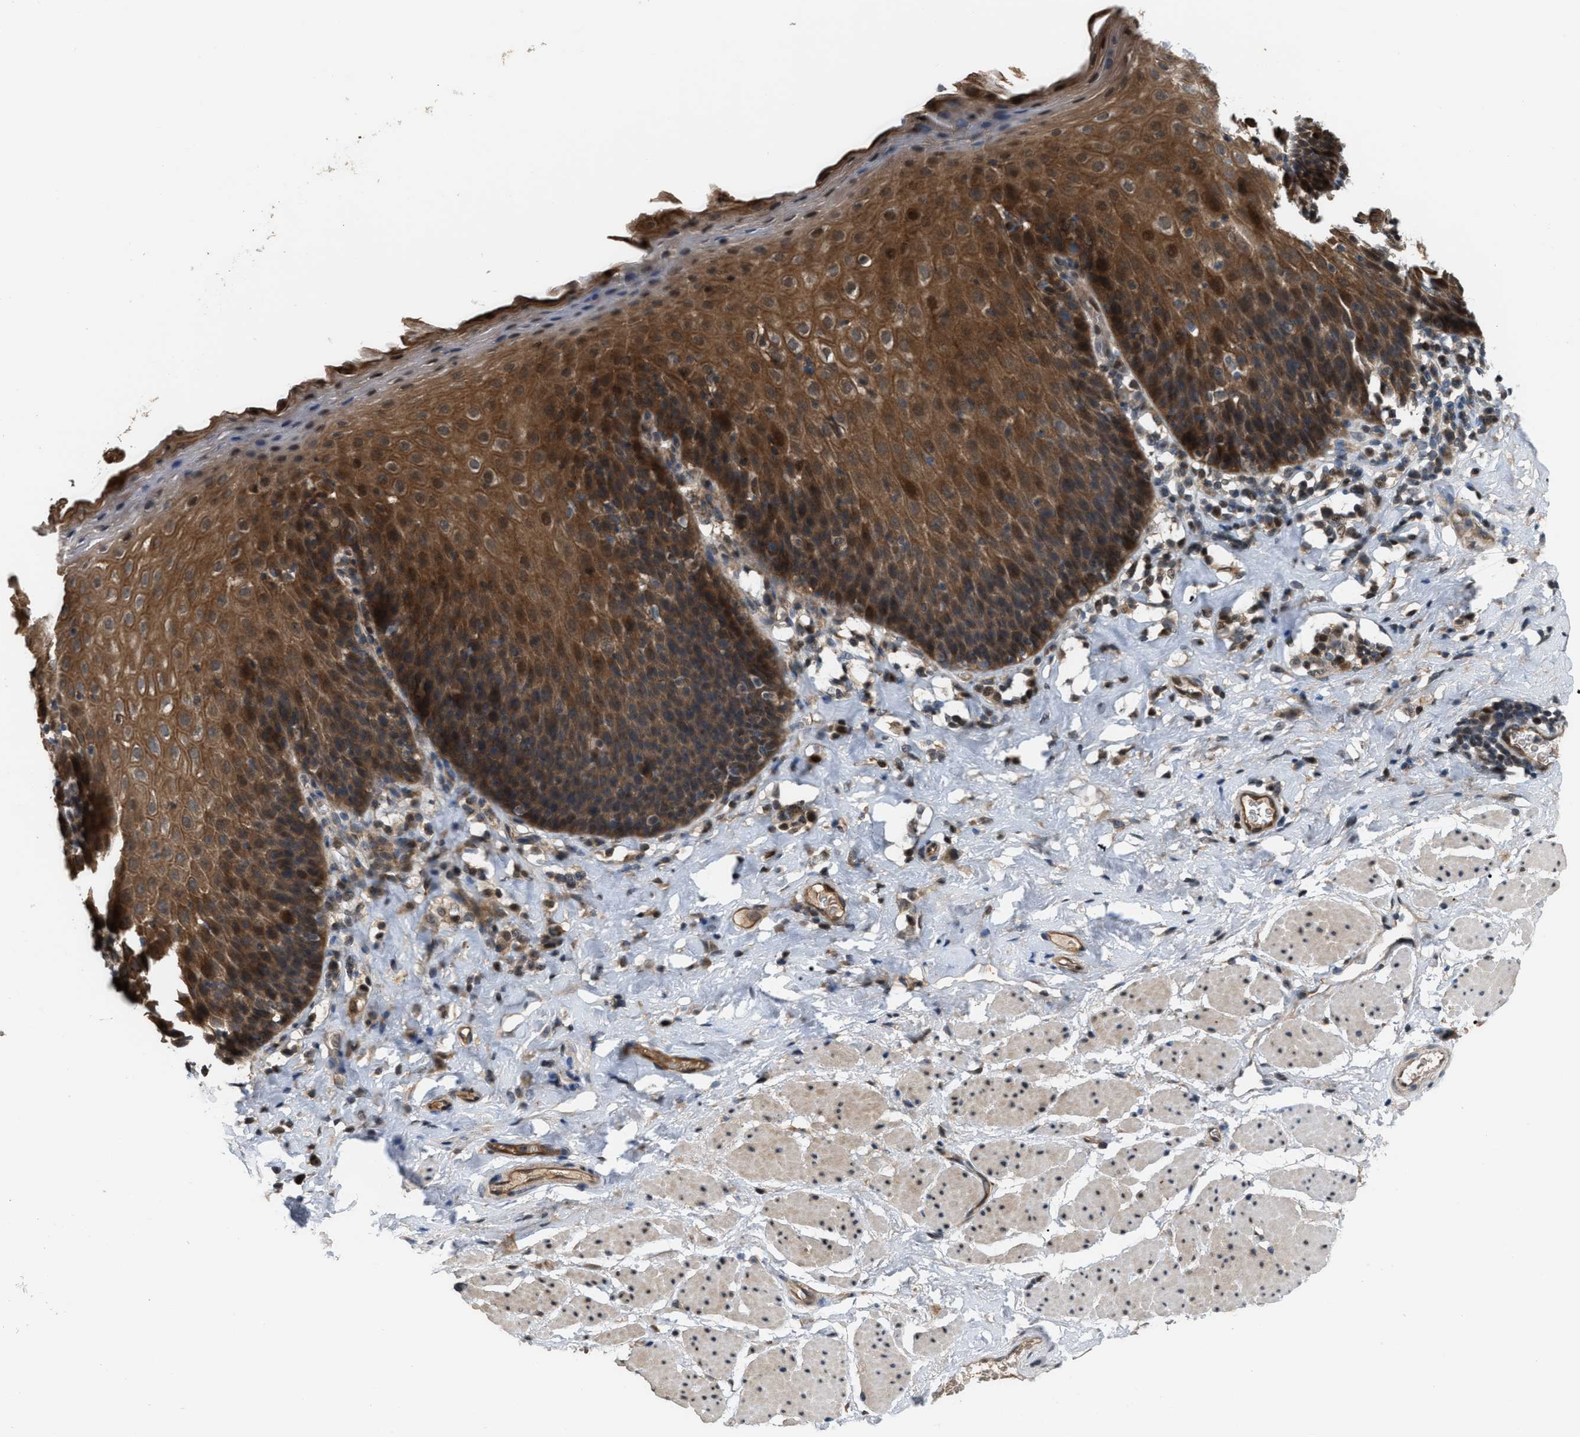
{"staining": {"intensity": "strong", "quantity": ">75%", "location": "cytoplasmic/membranous,nuclear"}, "tissue": "esophagus", "cell_type": "Squamous epithelial cells", "image_type": "normal", "snomed": [{"axis": "morphology", "description": "Normal tissue, NOS"}, {"axis": "topography", "description": "Esophagus"}], "caption": "Esophagus stained with DAB (3,3'-diaminobenzidine) immunohistochemistry (IHC) displays high levels of strong cytoplasmic/membranous,nuclear positivity in about >75% of squamous epithelial cells. The staining was performed using DAB (3,3'-diaminobenzidine), with brown indicating positive protein expression. Nuclei are stained blue with hematoxylin.", "gene": "RFFL", "patient": {"sex": "female", "age": 61}}